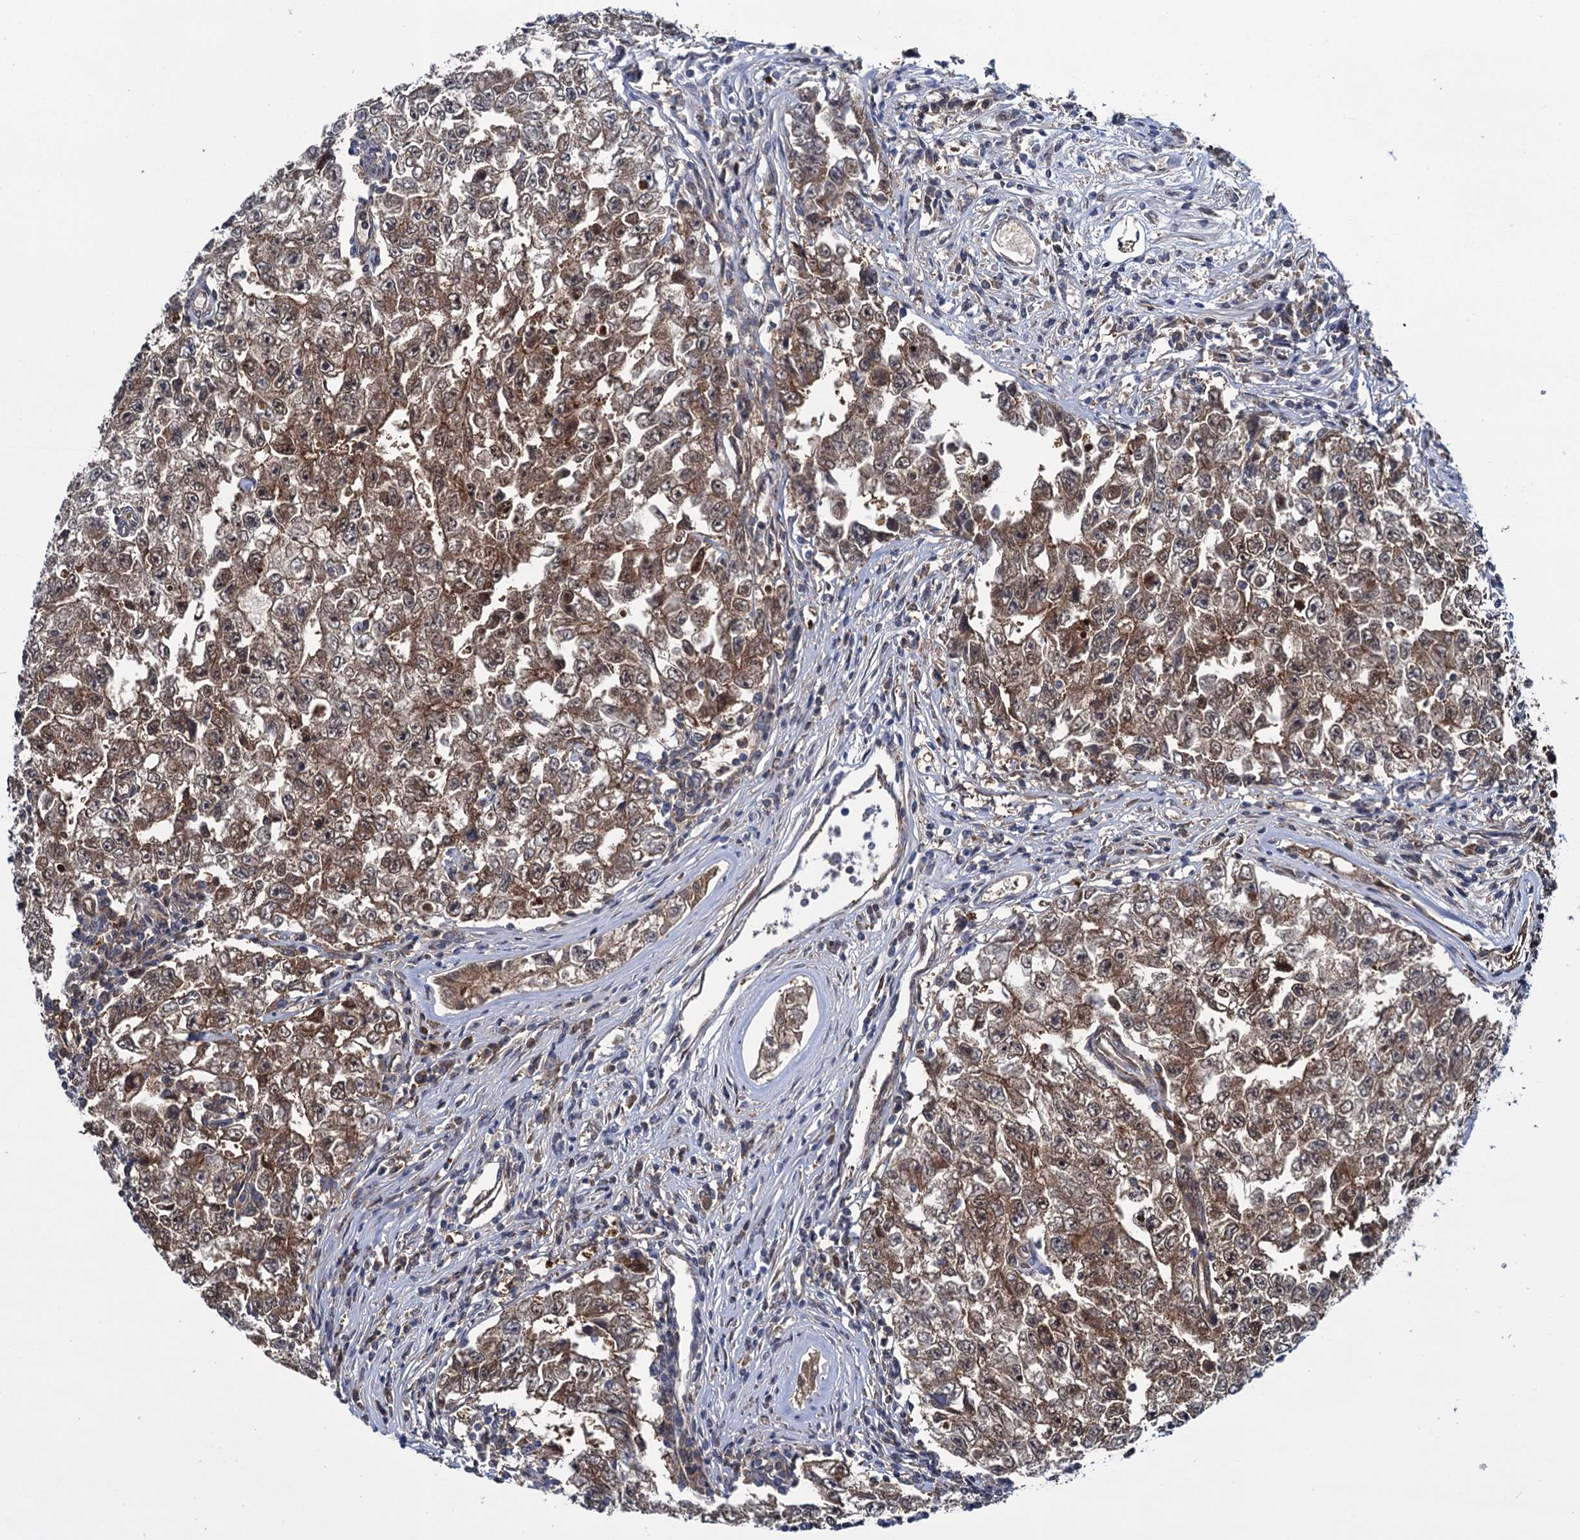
{"staining": {"intensity": "strong", "quantity": "25%-75%", "location": "cytoplasmic/membranous"}, "tissue": "testis cancer", "cell_type": "Tumor cells", "image_type": "cancer", "snomed": [{"axis": "morphology", "description": "Carcinoma, Embryonal, NOS"}, {"axis": "topography", "description": "Testis"}], "caption": "Human testis cancer (embryonal carcinoma) stained for a protein (brown) exhibits strong cytoplasmic/membranous positive expression in about 25%-75% of tumor cells.", "gene": "GLO1", "patient": {"sex": "male", "age": 17}}